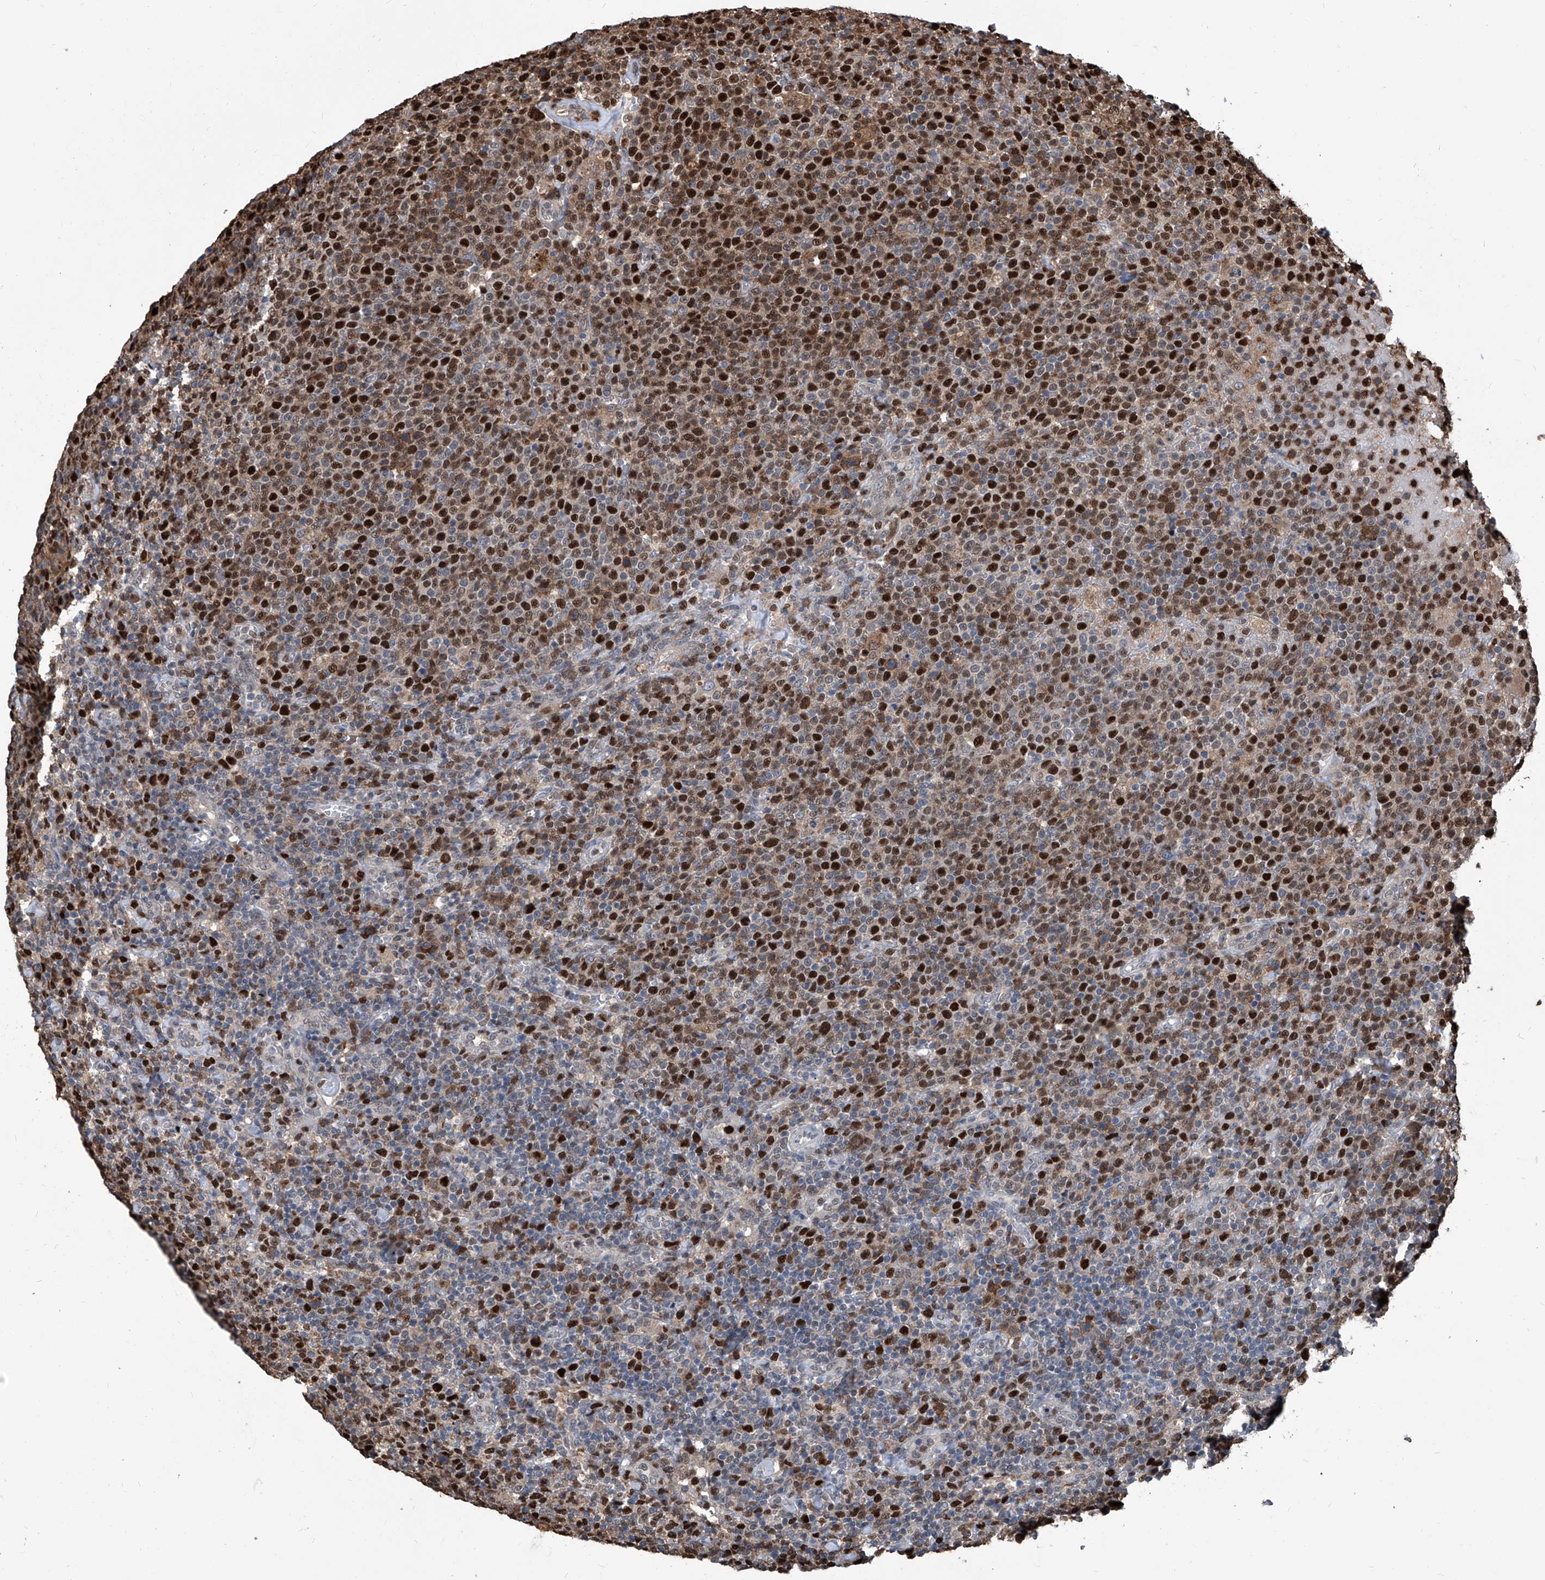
{"staining": {"intensity": "strong", "quantity": ">75%", "location": "nuclear"}, "tissue": "lymphoma", "cell_type": "Tumor cells", "image_type": "cancer", "snomed": [{"axis": "morphology", "description": "Malignant lymphoma, non-Hodgkin's type, High grade"}, {"axis": "topography", "description": "Lymph node"}], "caption": "This image exhibits IHC staining of malignant lymphoma, non-Hodgkin's type (high-grade), with high strong nuclear positivity in about >75% of tumor cells.", "gene": "PCNA", "patient": {"sex": "male", "age": 61}}